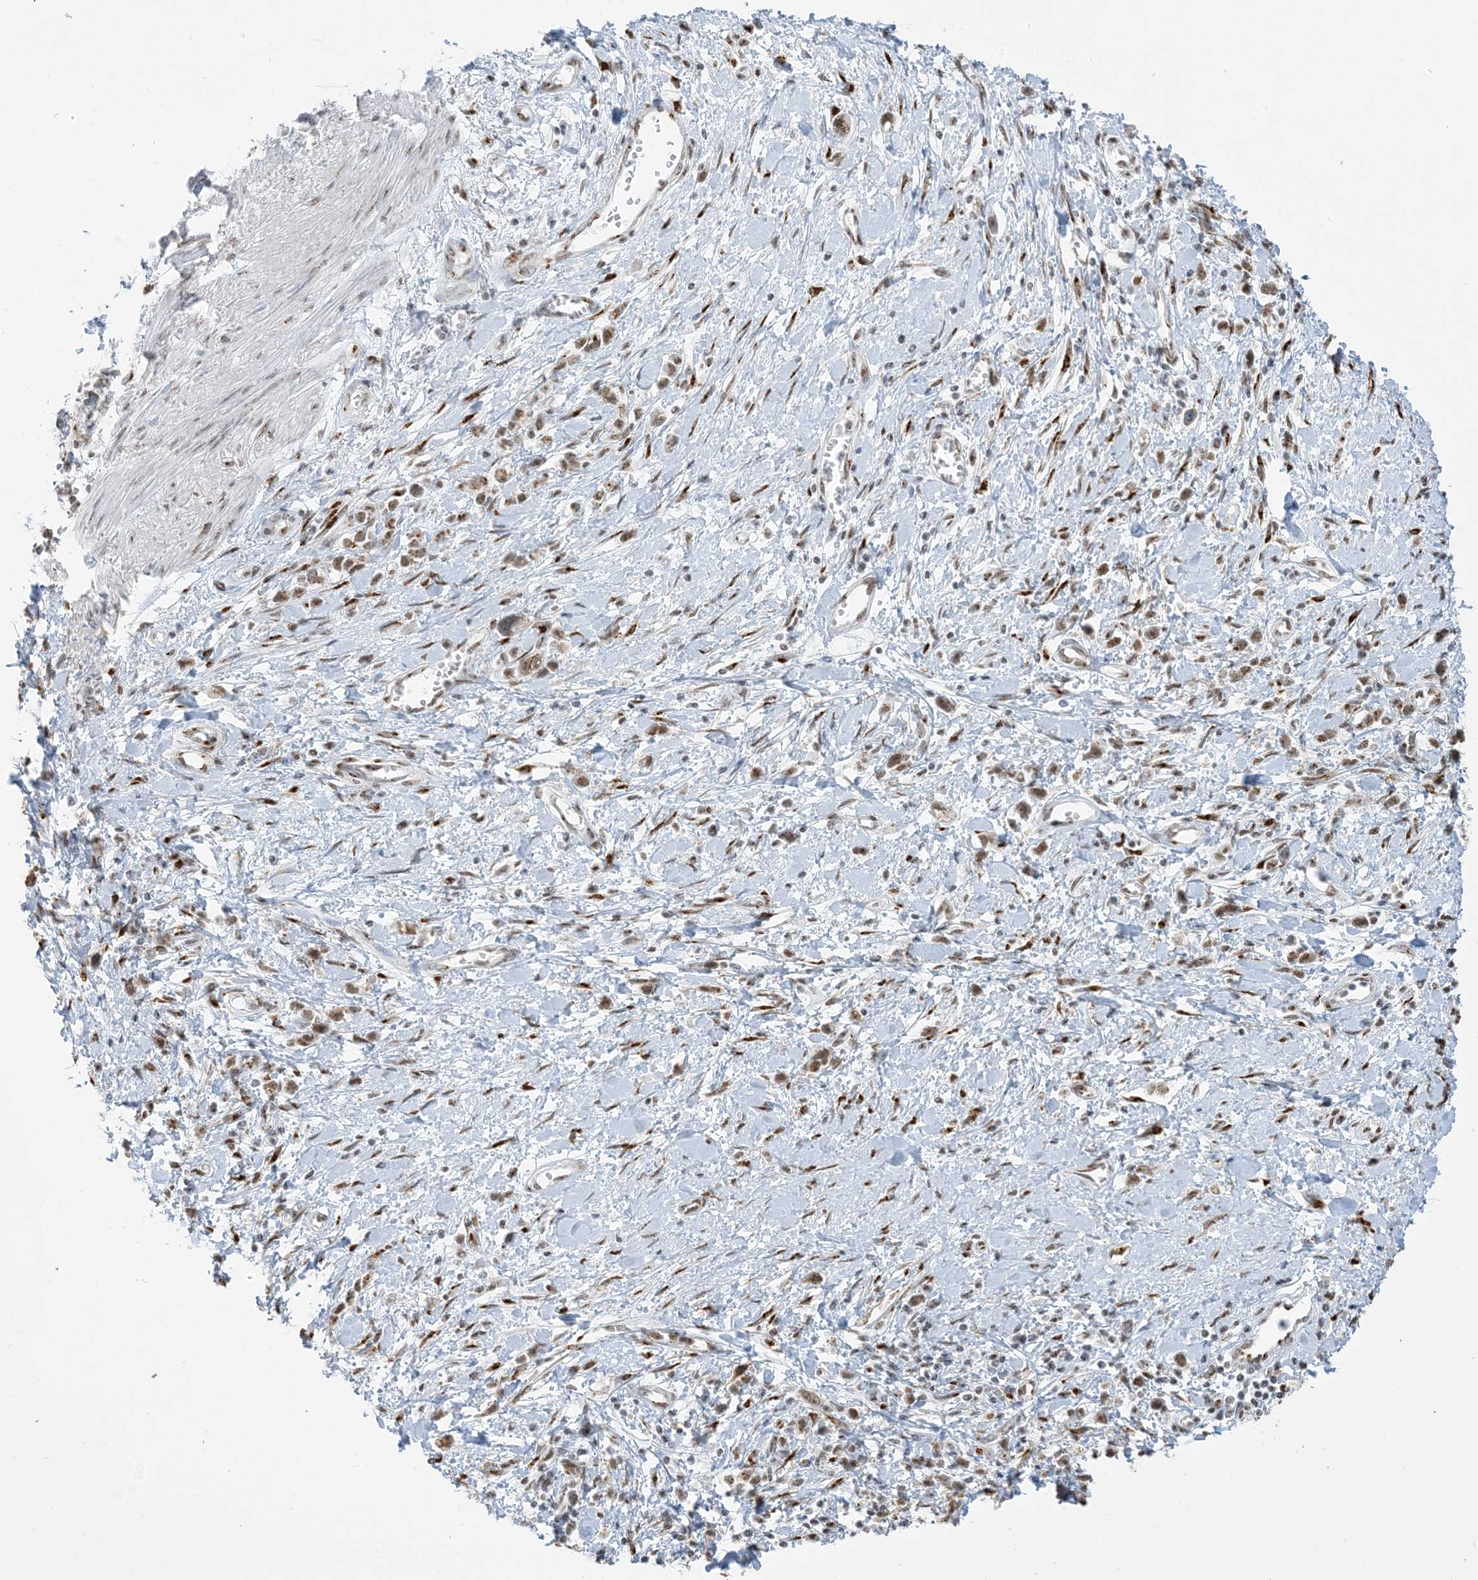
{"staining": {"intensity": "moderate", "quantity": ">75%", "location": "cytoplasmic/membranous,nuclear"}, "tissue": "stomach cancer", "cell_type": "Tumor cells", "image_type": "cancer", "snomed": [{"axis": "morphology", "description": "Adenocarcinoma, NOS"}, {"axis": "topography", "description": "Stomach"}], "caption": "A micrograph showing moderate cytoplasmic/membranous and nuclear positivity in approximately >75% of tumor cells in stomach cancer, as visualized by brown immunohistochemical staining.", "gene": "GPR107", "patient": {"sex": "female", "age": 76}}